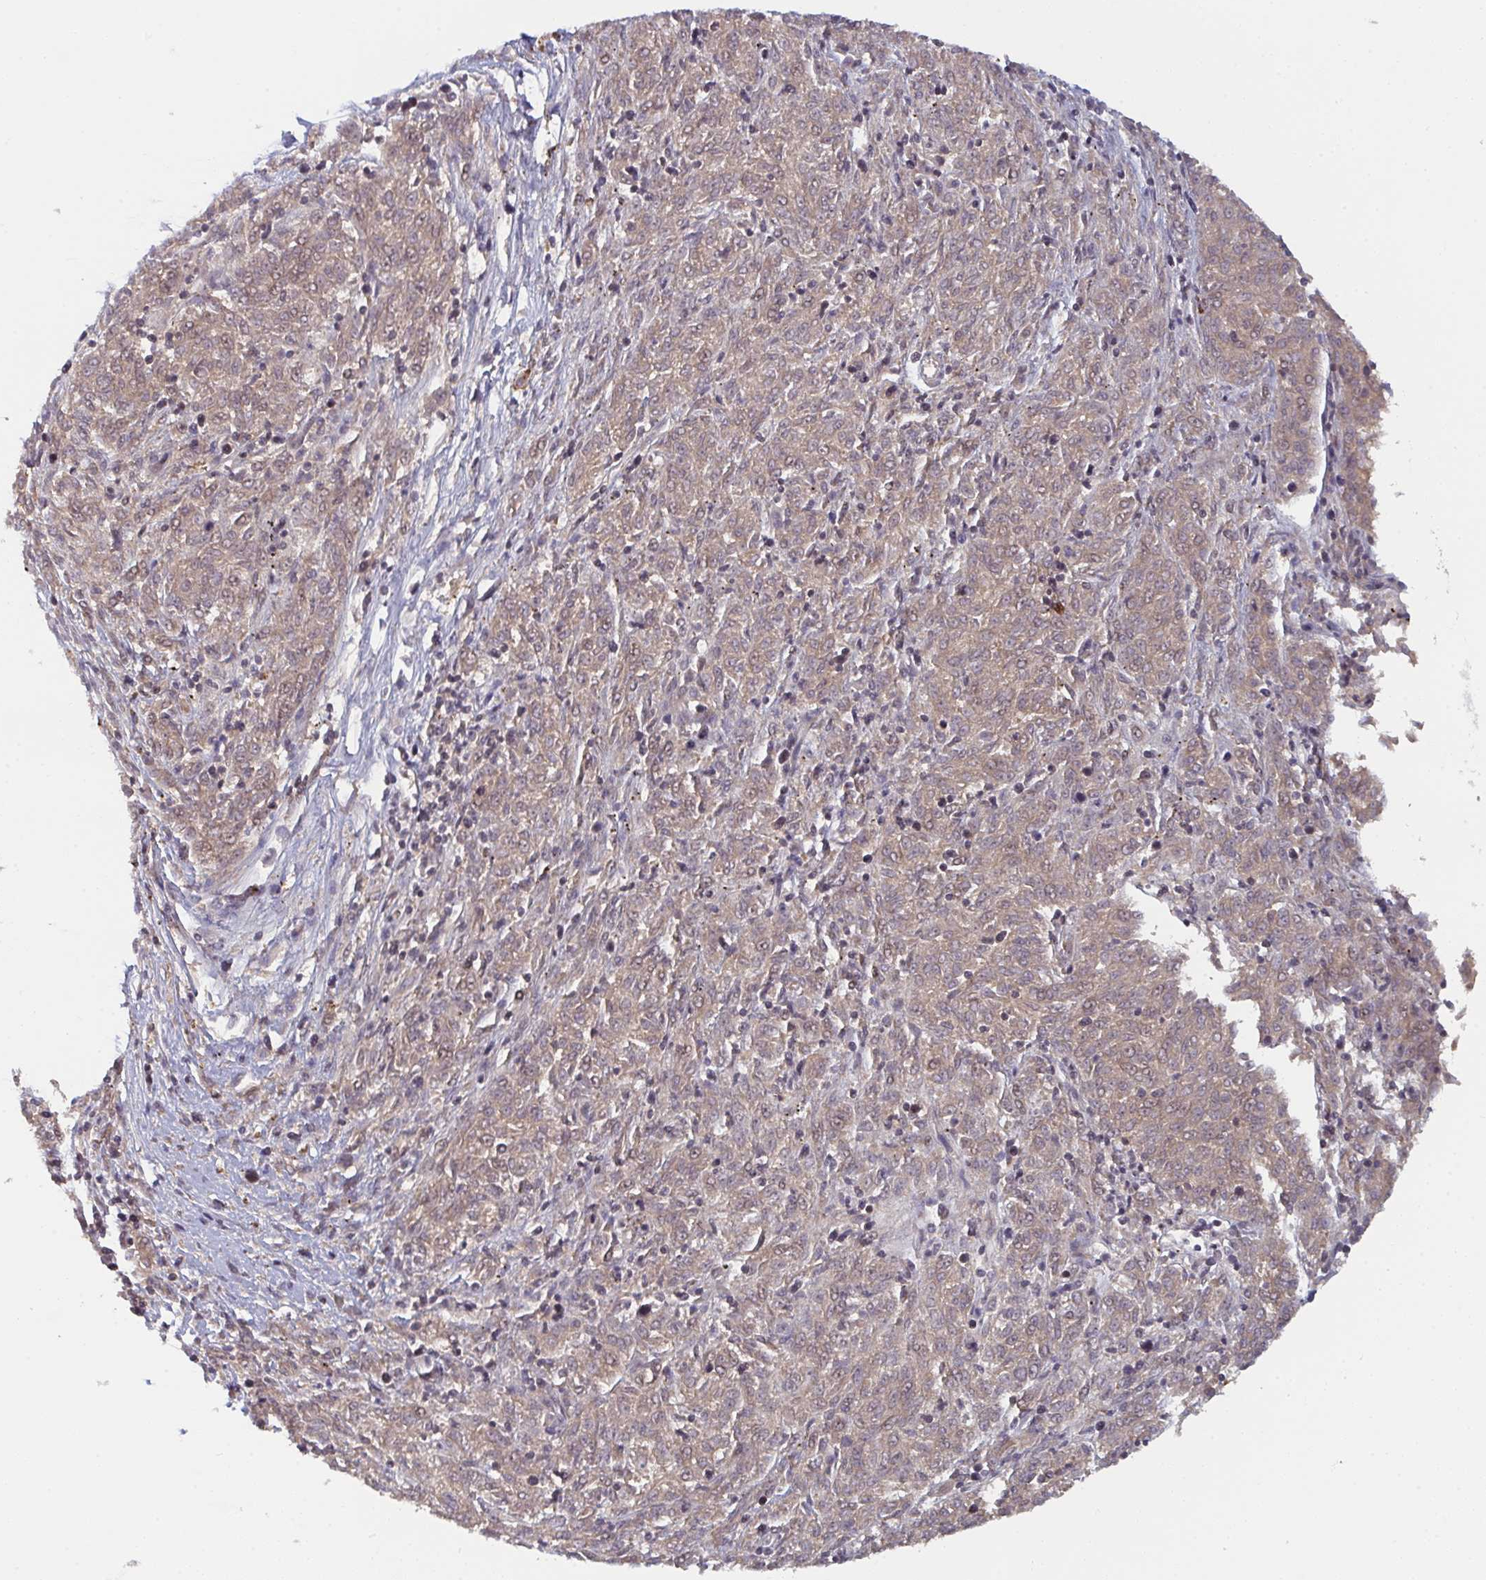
{"staining": {"intensity": "weak", "quantity": "25%-75%", "location": "cytoplasmic/membranous,nuclear"}, "tissue": "melanoma", "cell_type": "Tumor cells", "image_type": "cancer", "snomed": [{"axis": "morphology", "description": "Malignant melanoma, NOS"}, {"axis": "topography", "description": "Skin"}], "caption": "A high-resolution histopathology image shows IHC staining of melanoma, which exhibits weak cytoplasmic/membranous and nuclear staining in about 25%-75% of tumor cells.", "gene": "DCST1", "patient": {"sex": "female", "age": 72}}